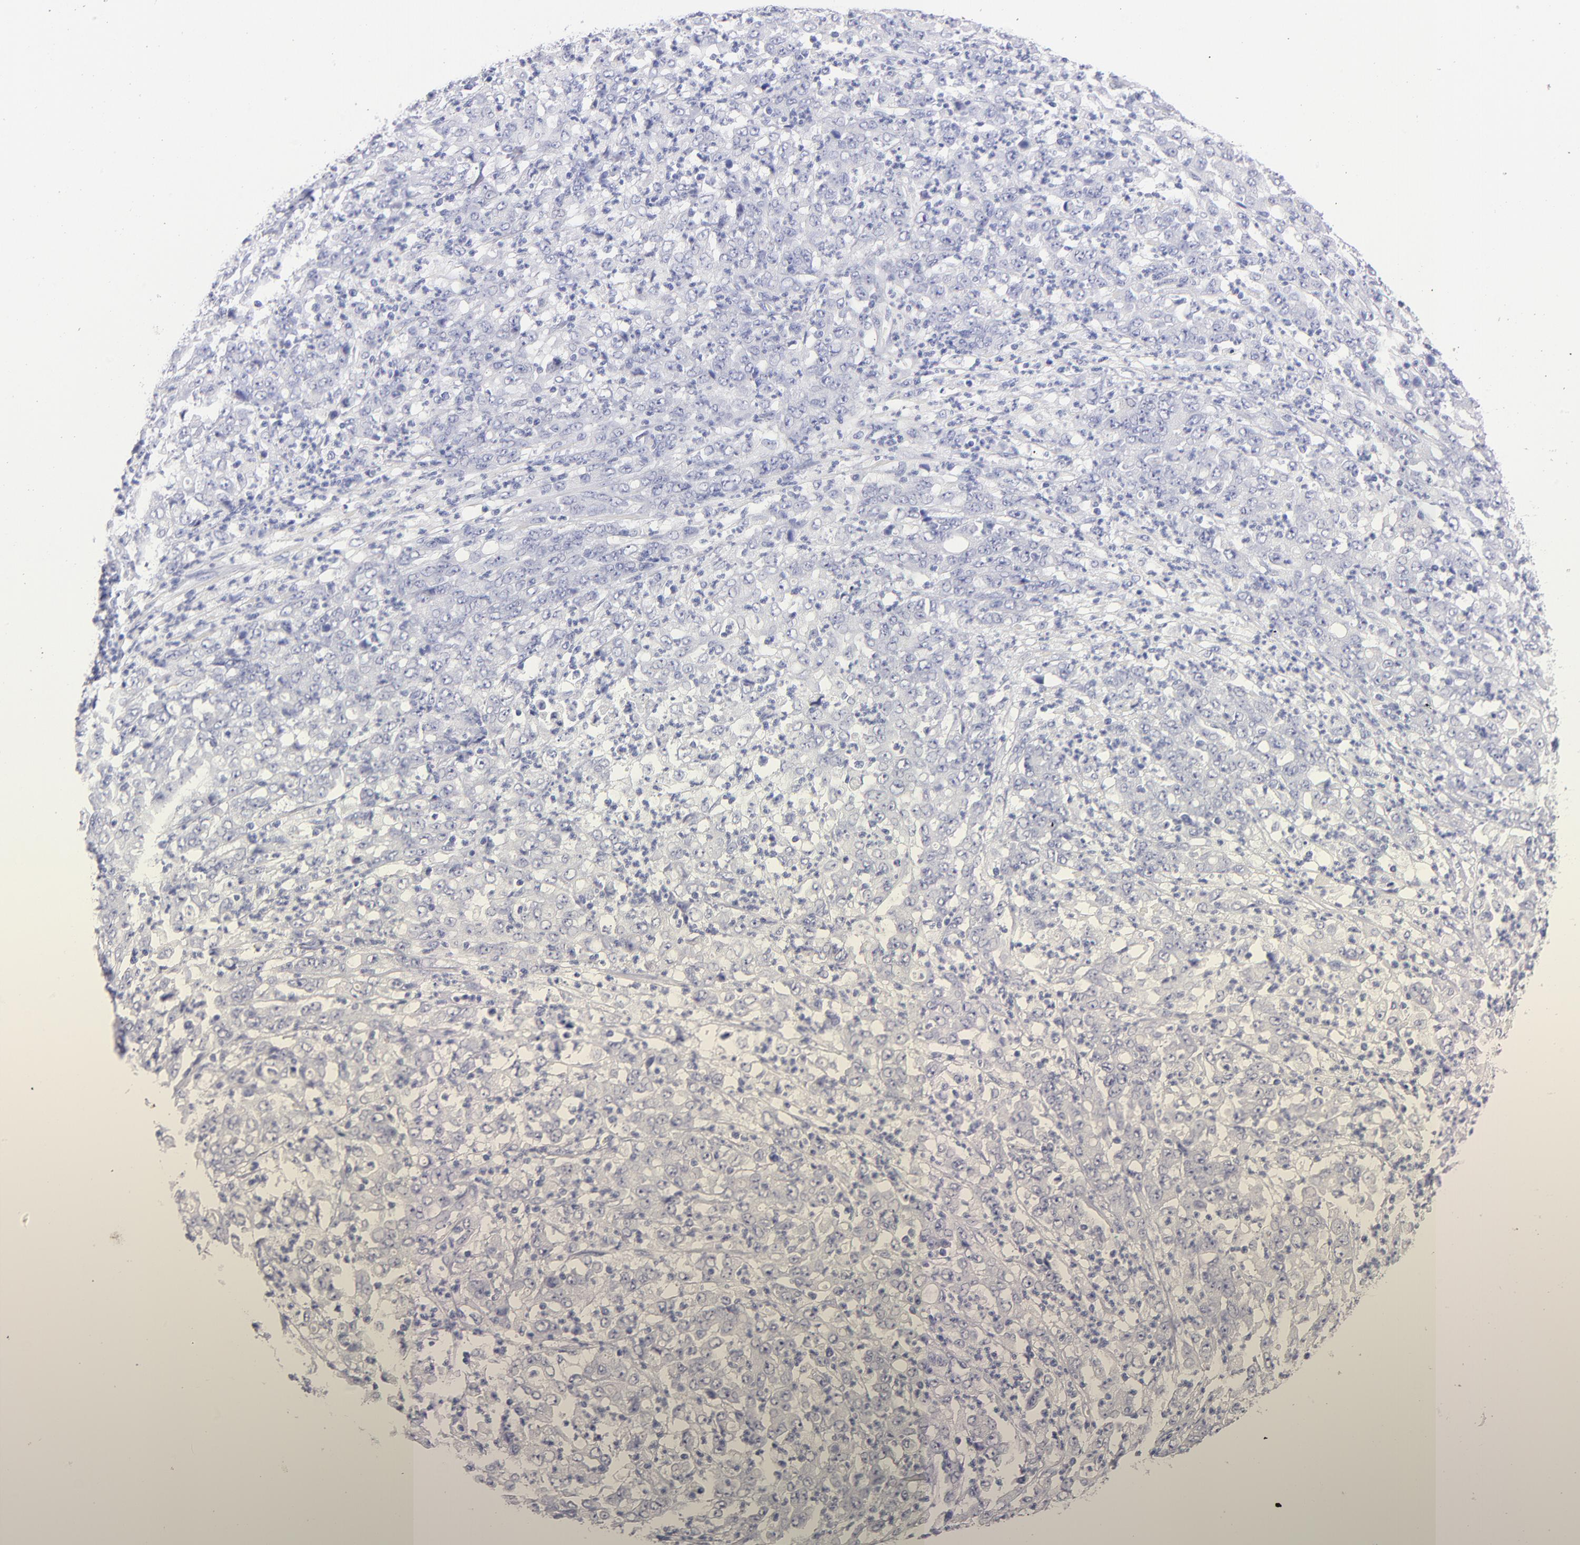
{"staining": {"intensity": "negative", "quantity": "none", "location": "none"}, "tissue": "stomach cancer", "cell_type": "Tumor cells", "image_type": "cancer", "snomed": [{"axis": "morphology", "description": "Adenocarcinoma, NOS"}, {"axis": "topography", "description": "Stomach, lower"}], "caption": "Stomach cancer was stained to show a protein in brown. There is no significant positivity in tumor cells.", "gene": "SCGN", "patient": {"sex": "female", "age": 71}}